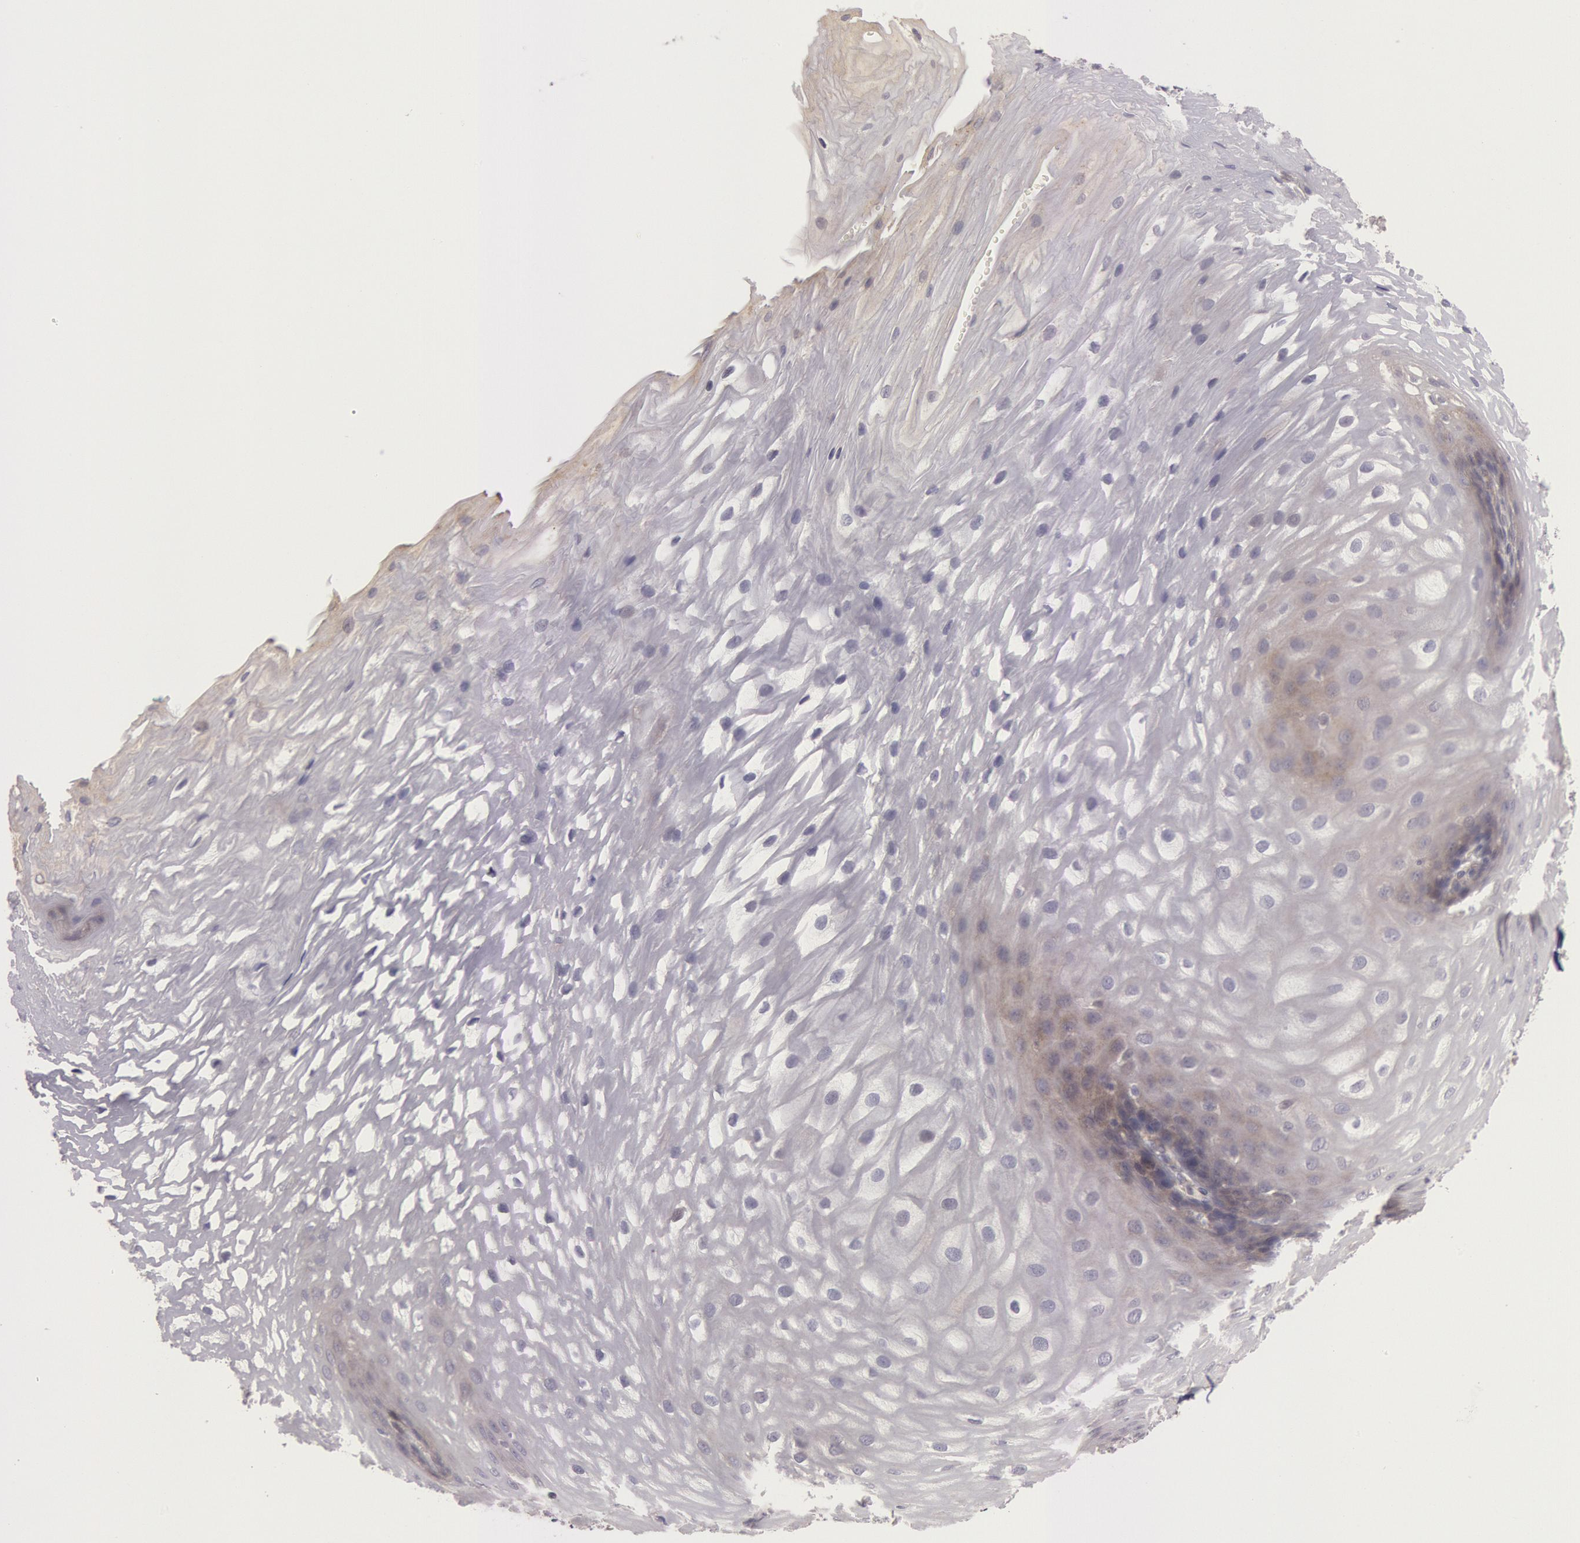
{"staining": {"intensity": "negative", "quantity": "none", "location": "none"}, "tissue": "esophagus", "cell_type": "Squamous epithelial cells", "image_type": "normal", "snomed": [{"axis": "morphology", "description": "Normal tissue, NOS"}, {"axis": "morphology", "description": "Adenocarcinoma, NOS"}, {"axis": "topography", "description": "Esophagus"}, {"axis": "topography", "description": "Stomach"}], "caption": "Normal esophagus was stained to show a protein in brown. There is no significant expression in squamous epithelial cells. The staining was performed using DAB (3,3'-diaminobenzidine) to visualize the protein expression in brown, while the nuclei were stained in blue with hematoxylin (Magnification: 20x).", "gene": "AMOTL1", "patient": {"sex": "male", "age": 62}}